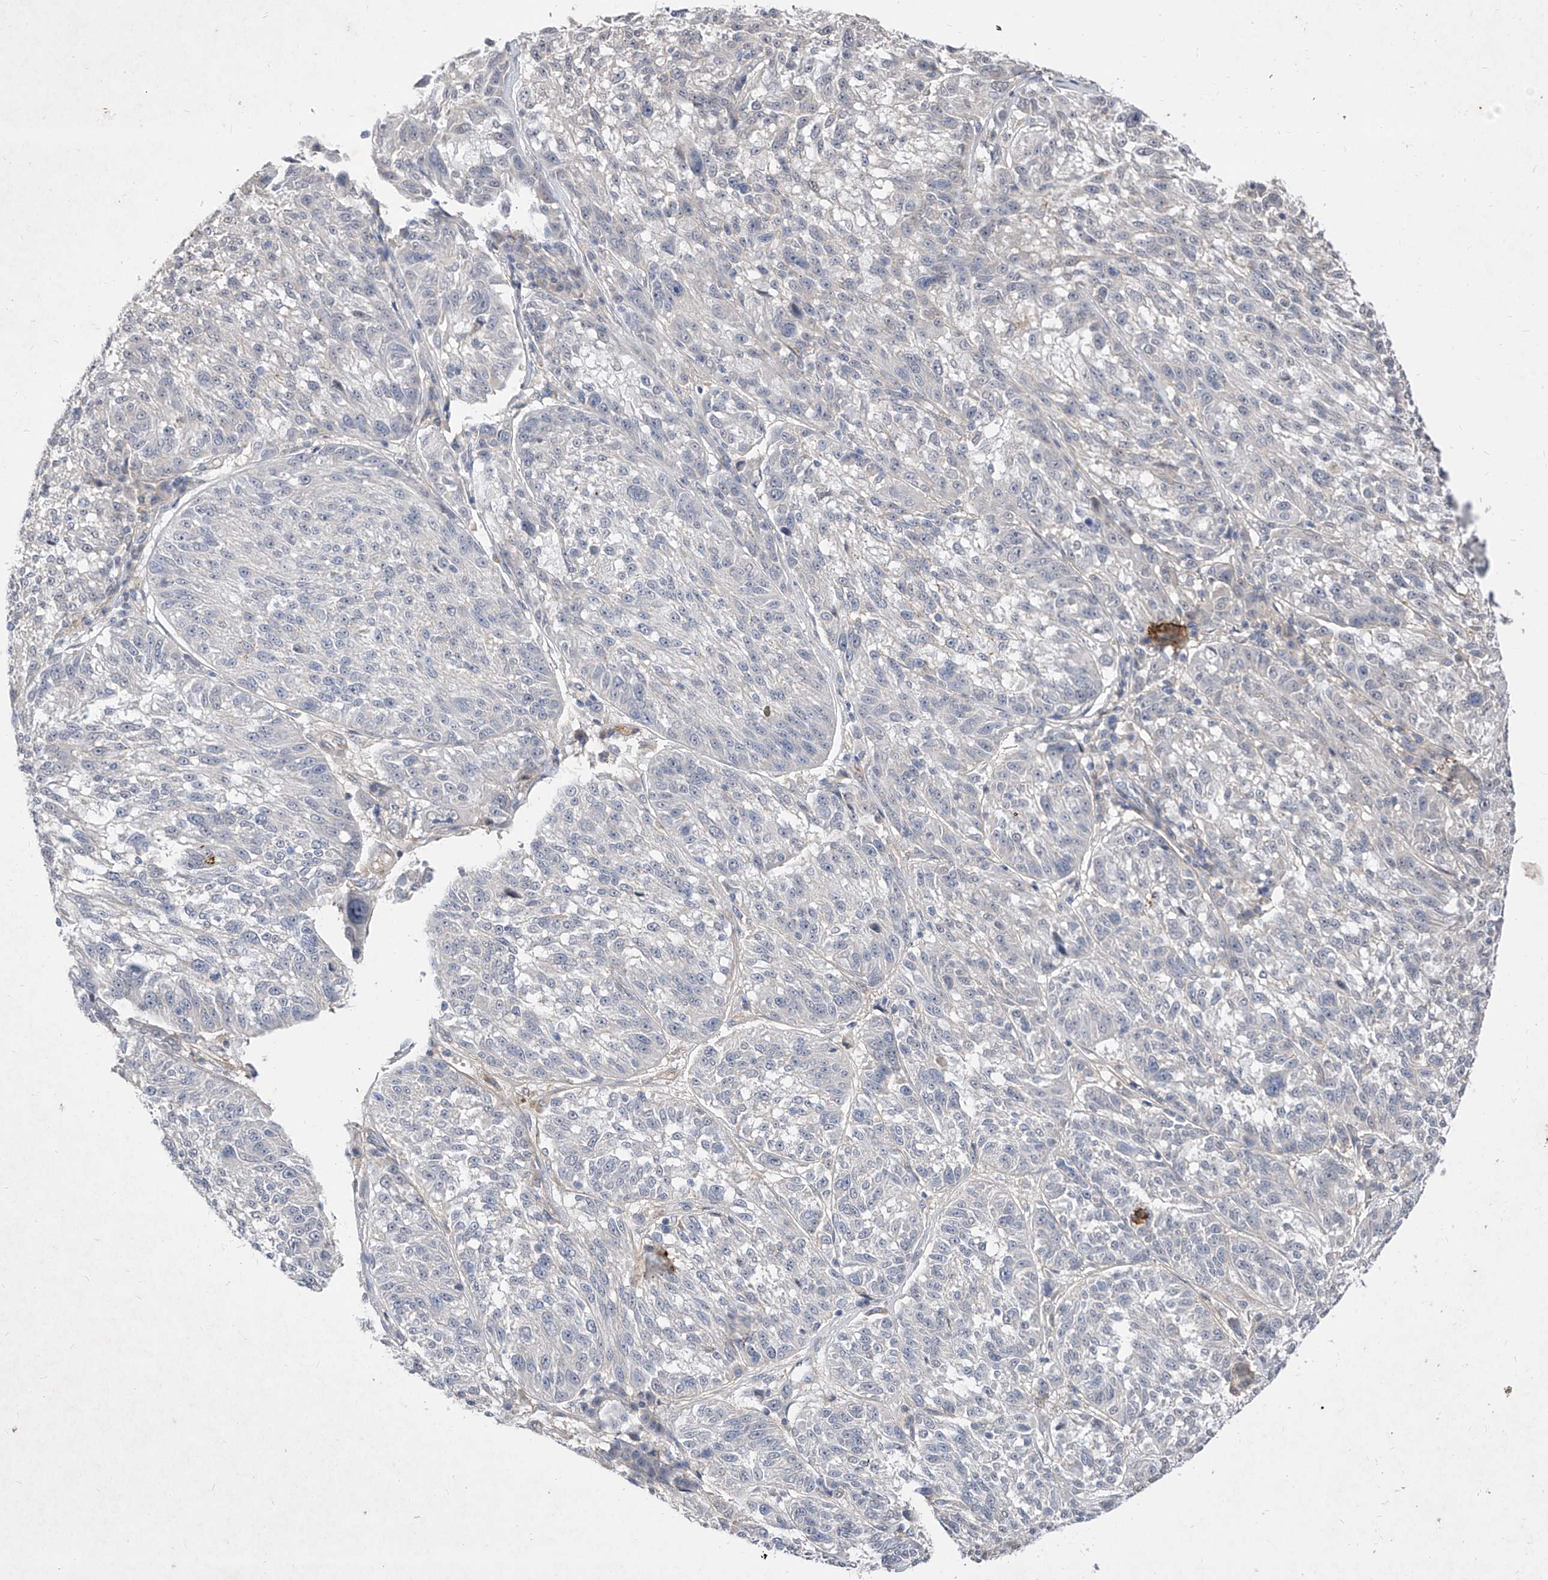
{"staining": {"intensity": "negative", "quantity": "none", "location": "none"}, "tissue": "melanoma", "cell_type": "Tumor cells", "image_type": "cancer", "snomed": [{"axis": "morphology", "description": "Malignant melanoma, NOS"}, {"axis": "topography", "description": "Skin"}], "caption": "Immunohistochemistry (IHC) photomicrograph of human malignant melanoma stained for a protein (brown), which shows no positivity in tumor cells. Brightfield microscopy of immunohistochemistry (IHC) stained with DAB (brown) and hematoxylin (blue), captured at high magnification.", "gene": "C4A", "patient": {"sex": "male", "age": 53}}